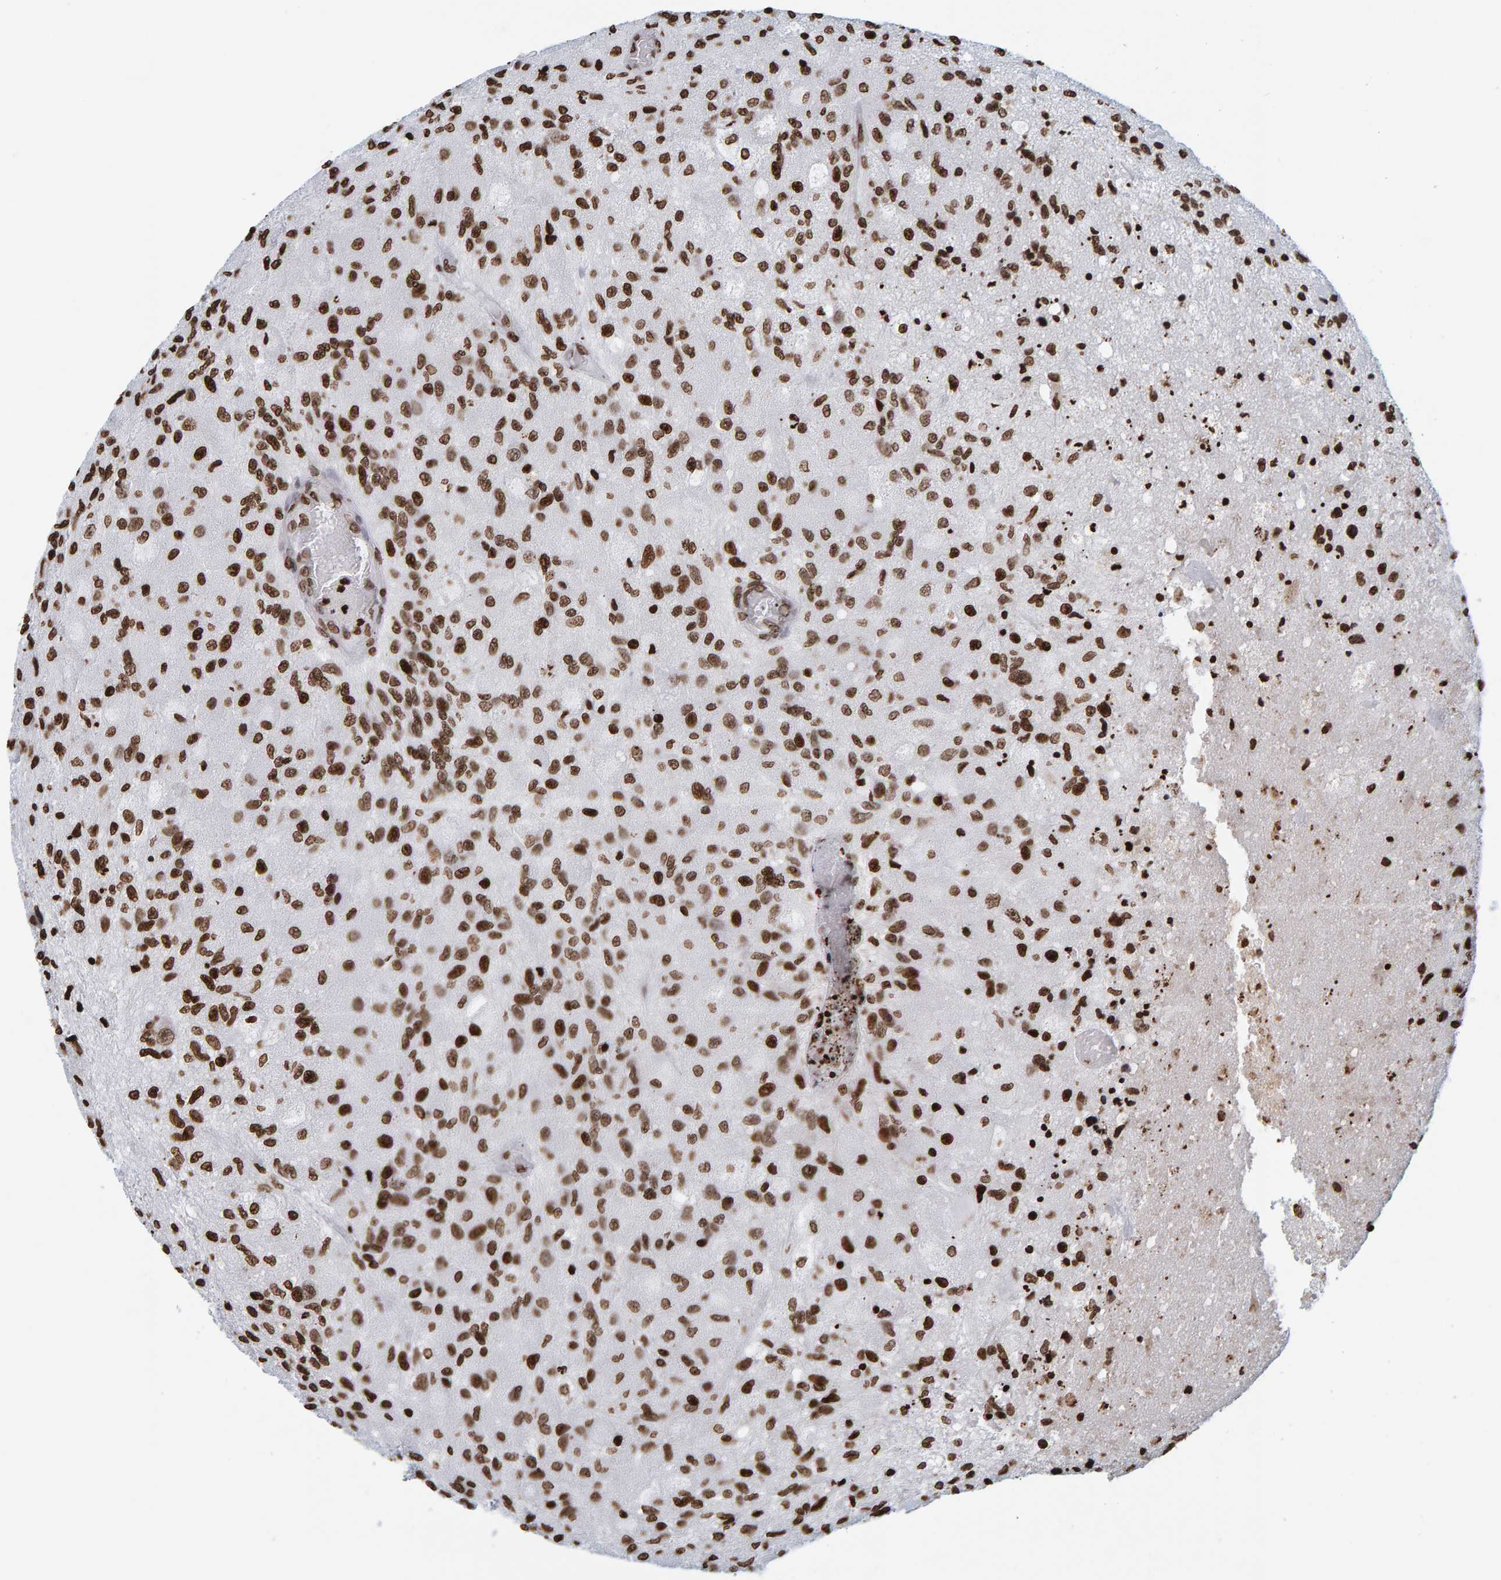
{"staining": {"intensity": "strong", "quantity": ">75%", "location": "nuclear"}, "tissue": "glioma", "cell_type": "Tumor cells", "image_type": "cancer", "snomed": [{"axis": "morphology", "description": "Normal tissue, NOS"}, {"axis": "morphology", "description": "Glioma, malignant, High grade"}, {"axis": "topography", "description": "Cerebral cortex"}], "caption": "Protein expression analysis of human glioma reveals strong nuclear positivity in about >75% of tumor cells.", "gene": "BRF2", "patient": {"sex": "male", "age": 77}}